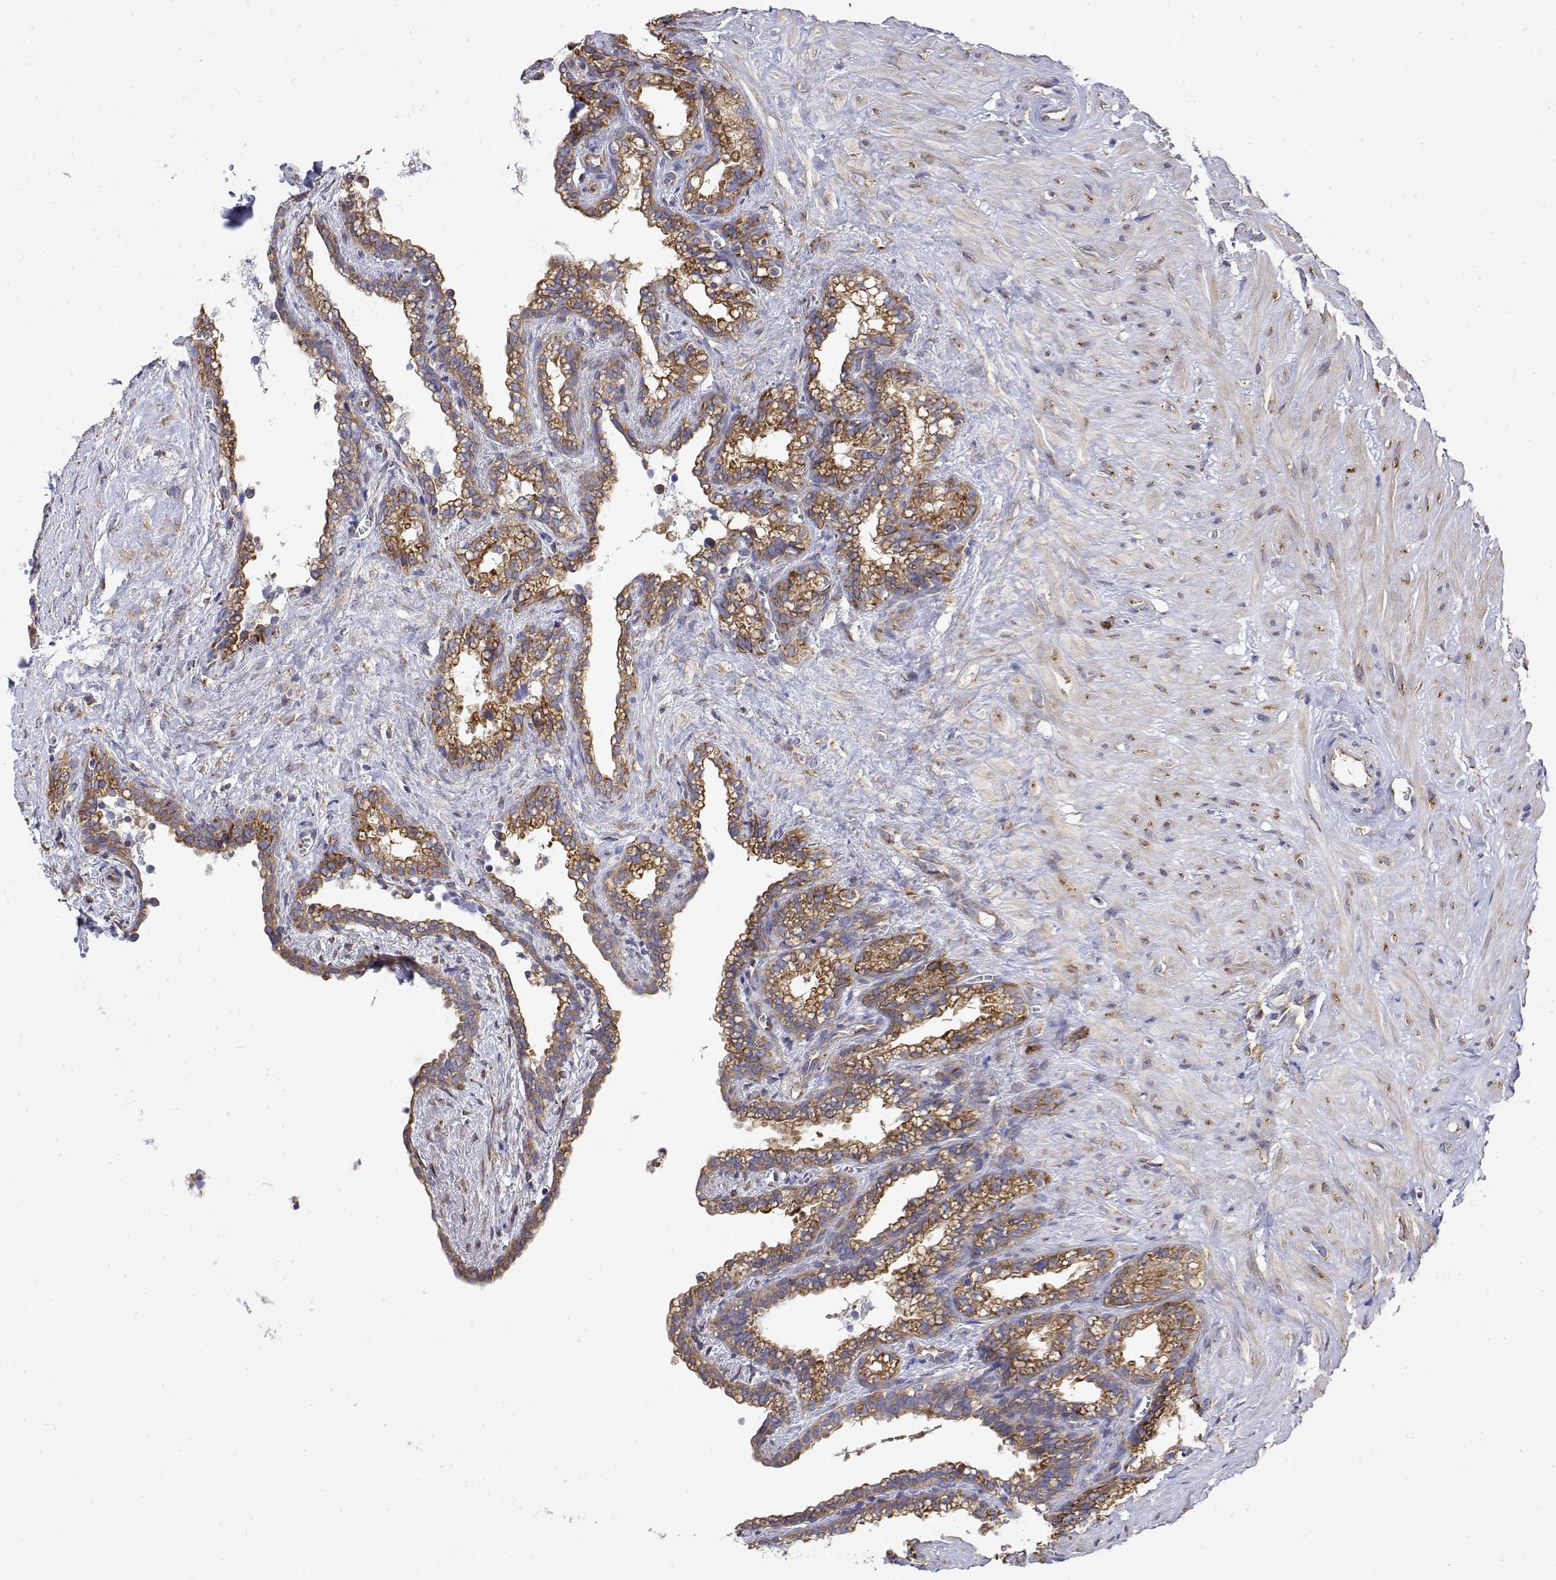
{"staining": {"intensity": "moderate", "quantity": ">75%", "location": "cytoplasmic/membranous"}, "tissue": "seminal vesicle", "cell_type": "Glandular cells", "image_type": "normal", "snomed": [{"axis": "morphology", "description": "Normal tissue, NOS"}, {"axis": "morphology", "description": "Urothelial carcinoma, NOS"}, {"axis": "topography", "description": "Urinary bladder"}, {"axis": "topography", "description": "Seminal veicle"}], "caption": "Immunohistochemistry (IHC) image of normal seminal vesicle: human seminal vesicle stained using immunohistochemistry (IHC) shows medium levels of moderate protein expression localized specifically in the cytoplasmic/membranous of glandular cells, appearing as a cytoplasmic/membranous brown color.", "gene": "EEF1G", "patient": {"sex": "male", "age": 76}}